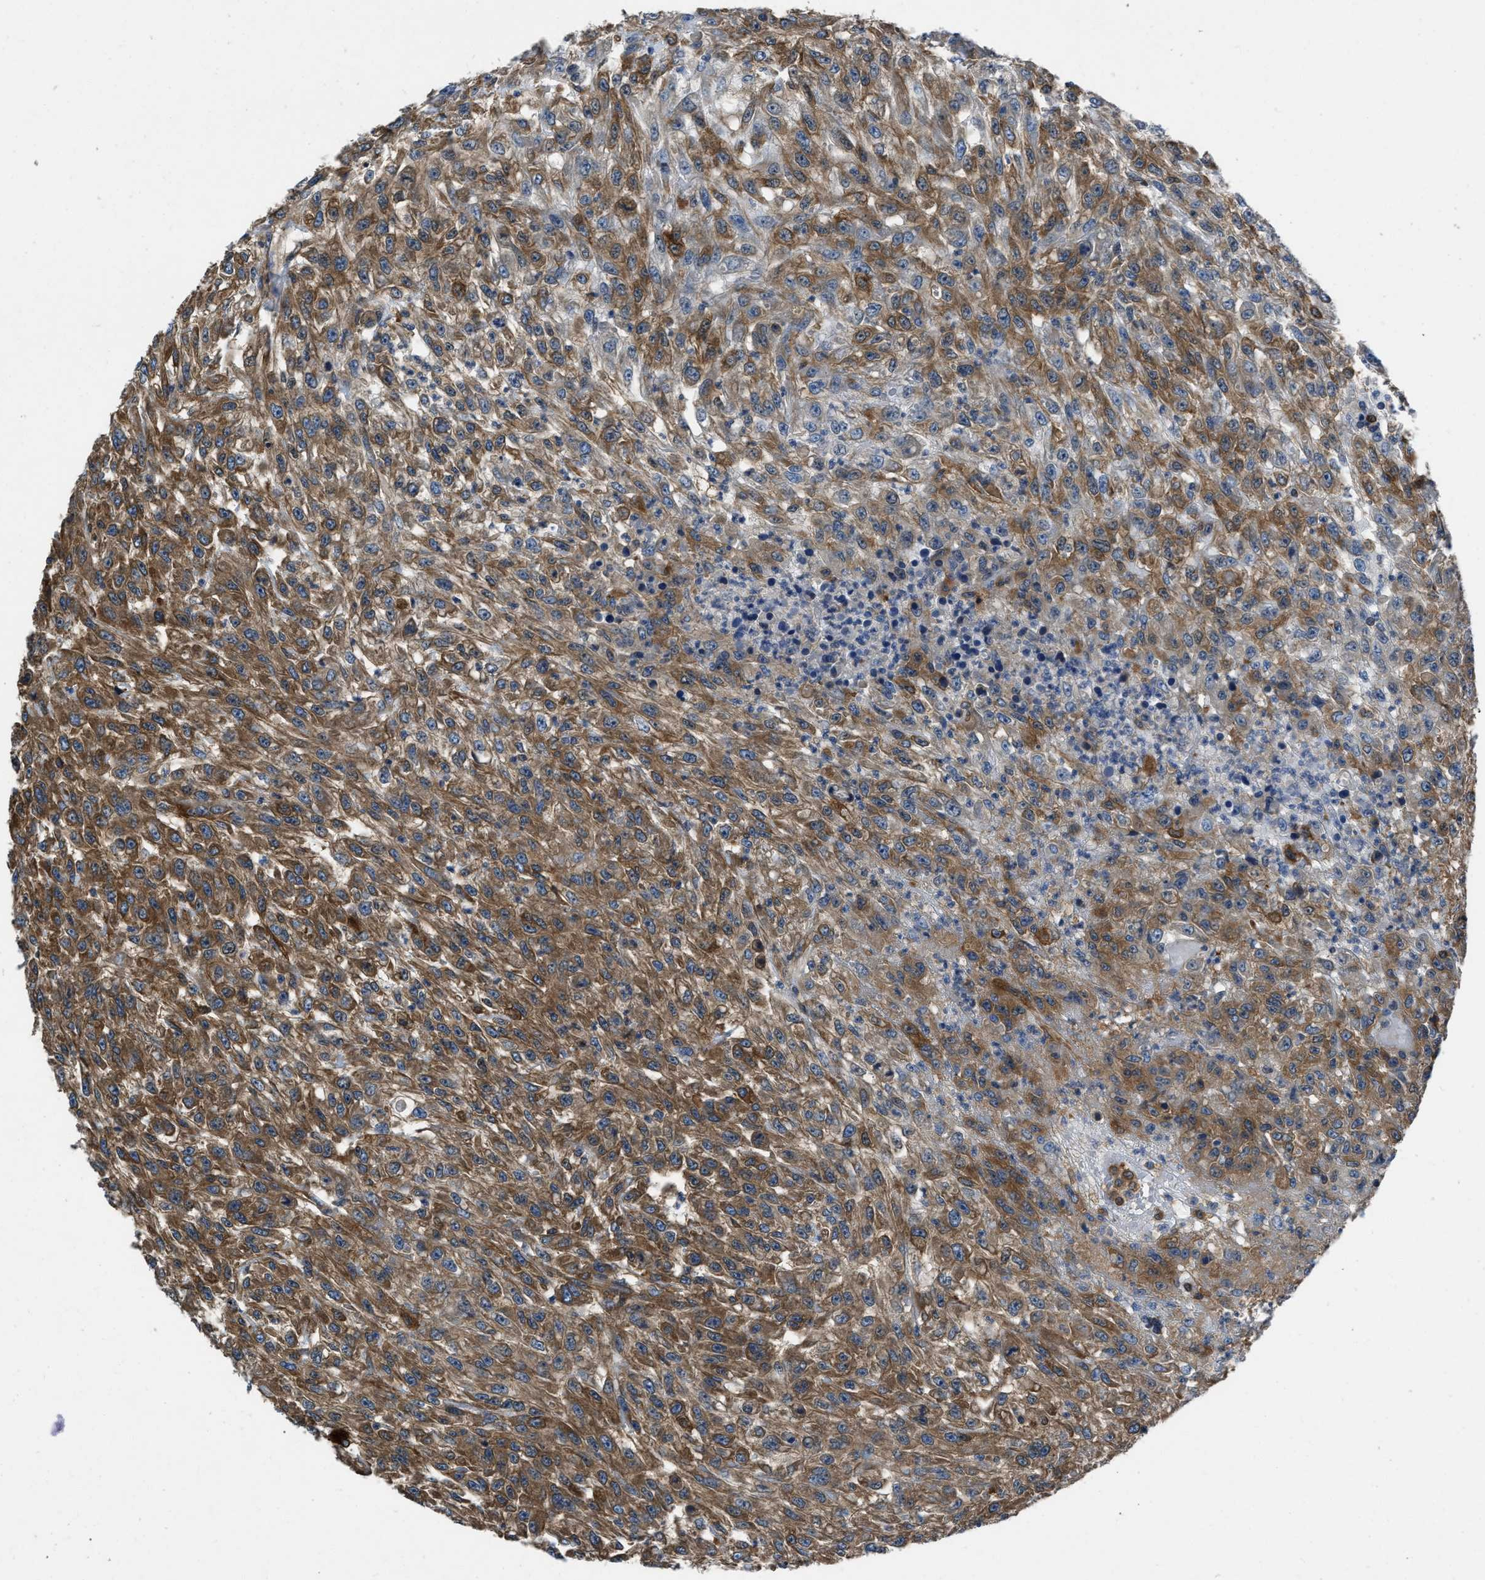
{"staining": {"intensity": "moderate", "quantity": ">75%", "location": "cytoplasmic/membranous"}, "tissue": "urothelial cancer", "cell_type": "Tumor cells", "image_type": "cancer", "snomed": [{"axis": "morphology", "description": "Urothelial carcinoma, High grade"}, {"axis": "topography", "description": "Urinary bladder"}], "caption": "High-grade urothelial carcinoma stained for a protein demonstrates moderate cytoplasmic/membranous positivity in tumor cells.", "gene": "YARS1", "patient": {"sex": "male", "age": 46}}